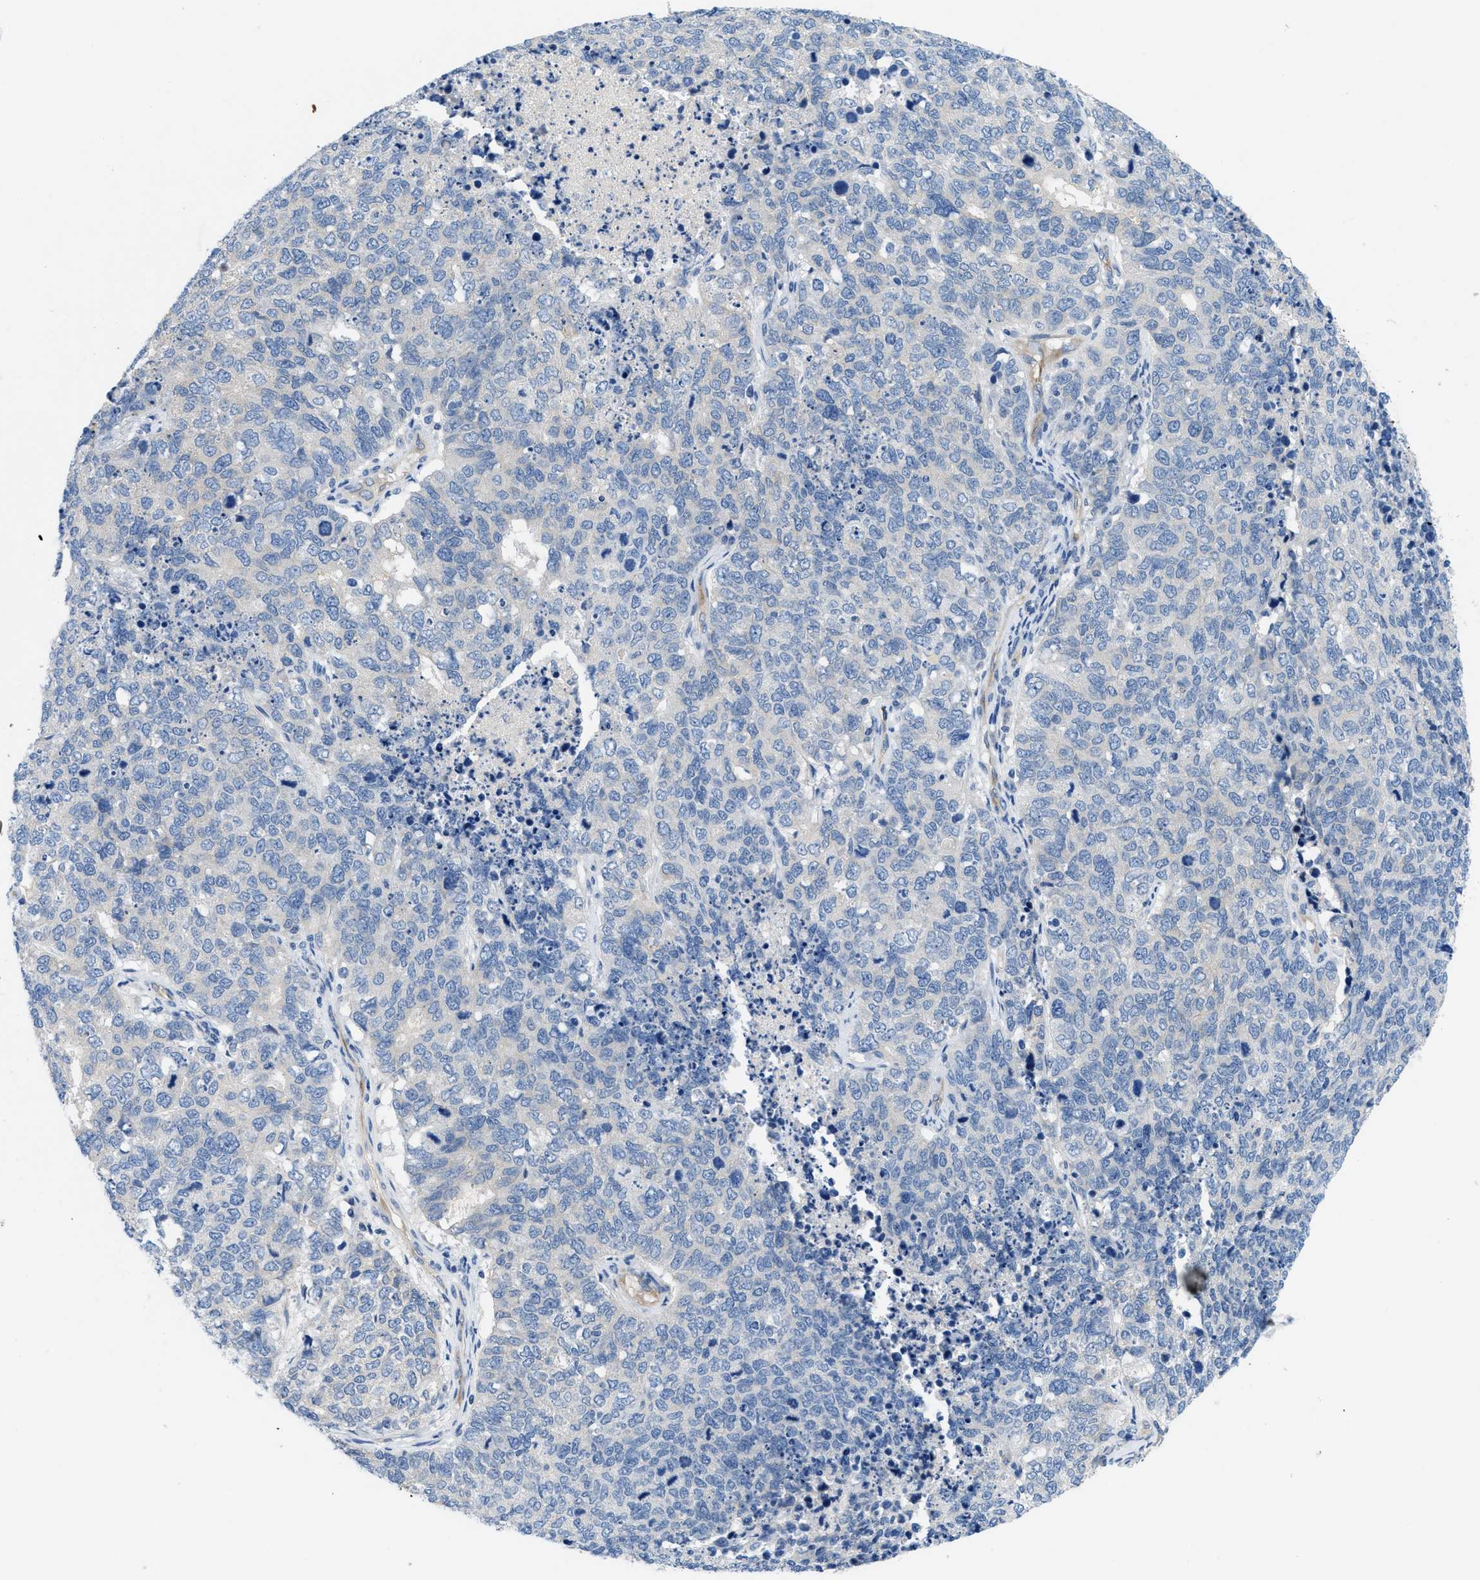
{"staining": {"intensity": "negative", "quantity": "none", "location": "none"}, "tissue": "cervical cancer", "cell_type": "Tumor cells", "image_type": "cancer", "snomed": [{"axis": "morphology", "description": "Squamous cell carcinoma, NOS"}, {"axis": "topography", "description": "Cervix"}], "caption": "DAB (3,3'-diaminobenzidine) immunohistochemical staining of human cervical cancer (squamous cell carcinoma) shows no significant staining in tumor cells. Brightfield microscopy of immunohistochemistry (IHC) stained with DAB (brown) and hematoxylin (blue), captured at high magnification.", "gene": "PGR", "patient": {"sex": "female", "age": 63}}